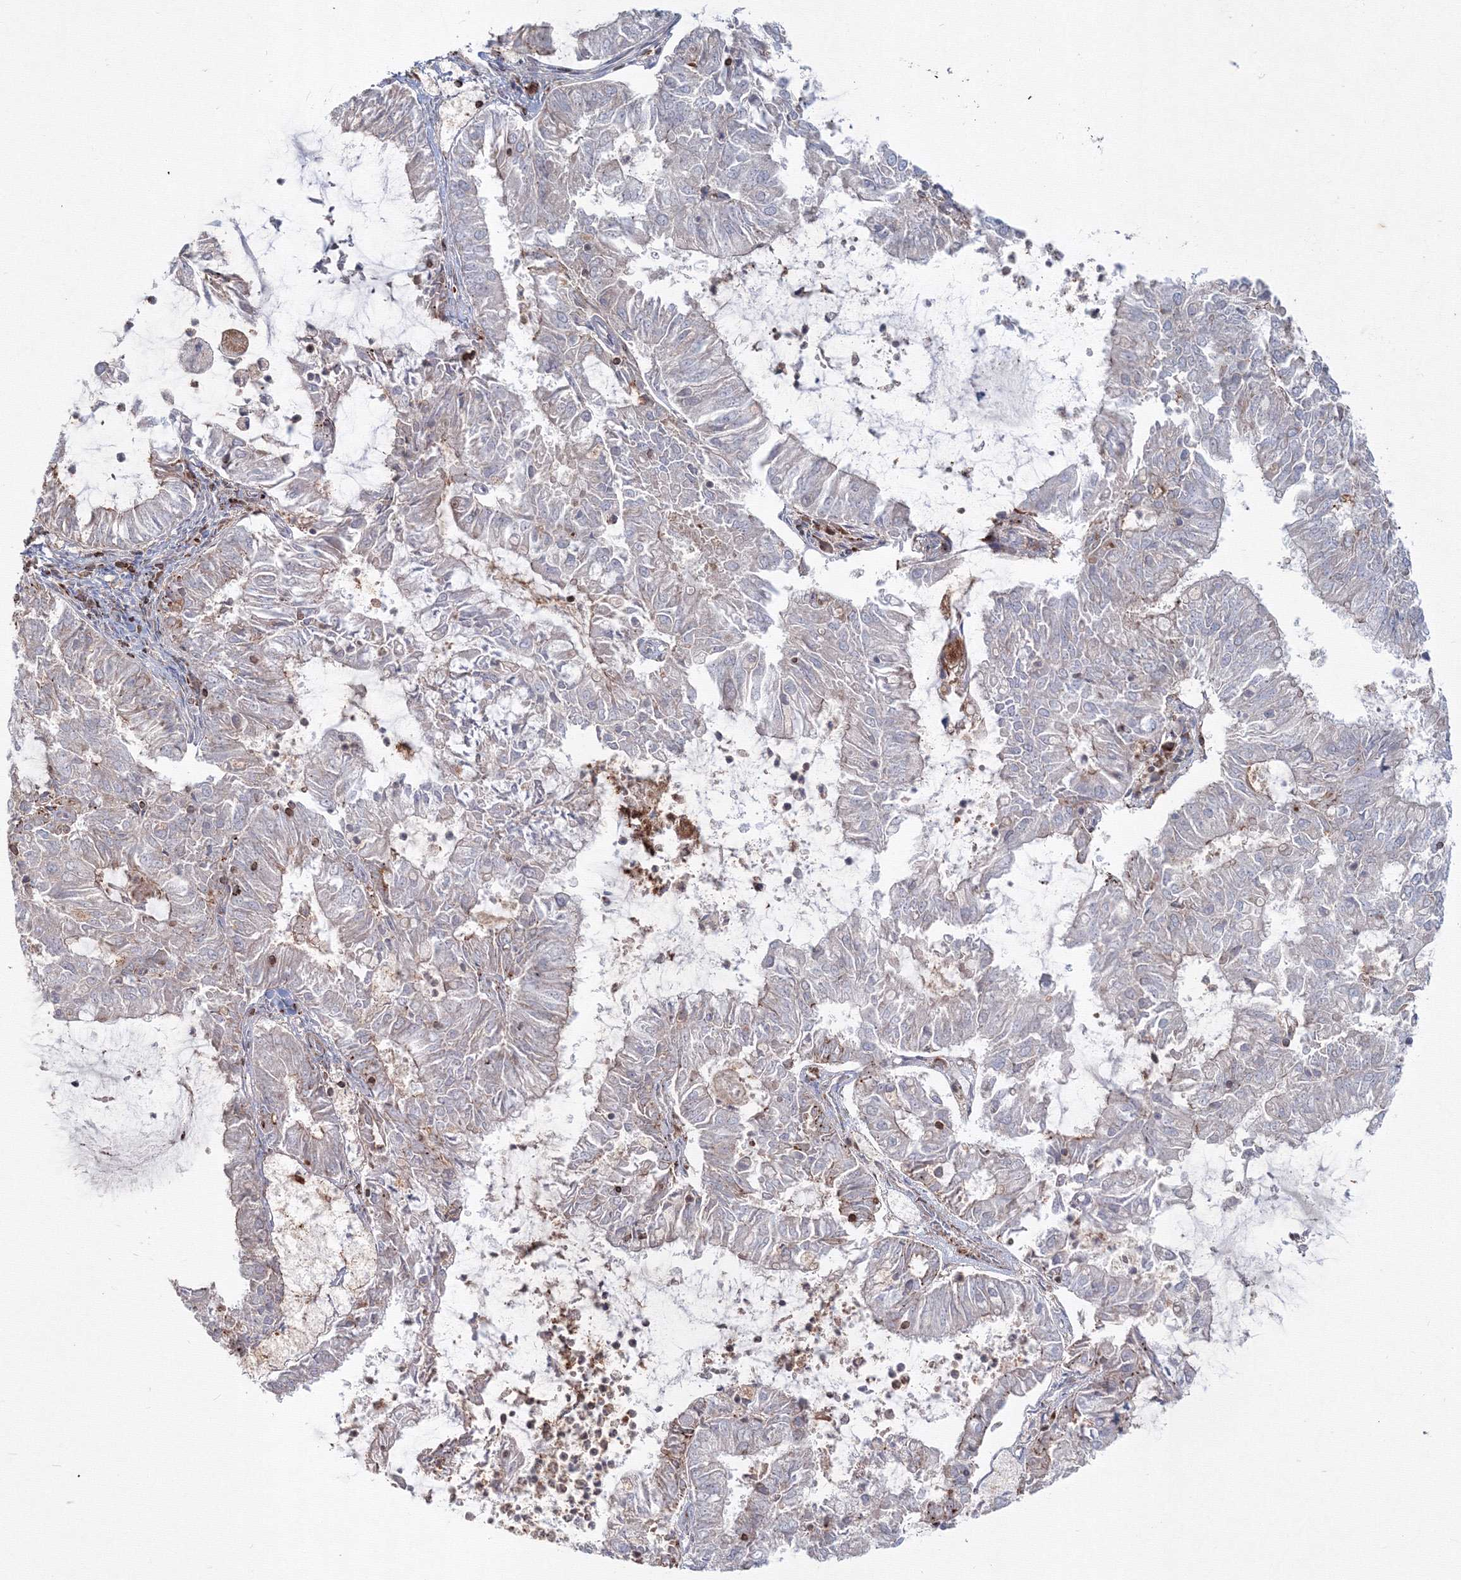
{"staining": {"intensity": "negative", "quantity": "none", "location": "none"}, "tissue": "endometrial cancer", "cell_type": "Tumor cells", "image_type": "cancer", "snomed": [{"axis": "morphology", "description": "Adenocarcinoma, NOS"}, {"axis": "topography", "description": "Endometrium"}], "caption": "DAB (3,3'-diaminobenzidine) immunohistochemical staining of endometrial cancer demonstrates no significant positivity in tumor cells. (DAB IHC, high magnification).", "gene": "SH3PXD2A", "patient": {"sex": "female", "age": 57}}